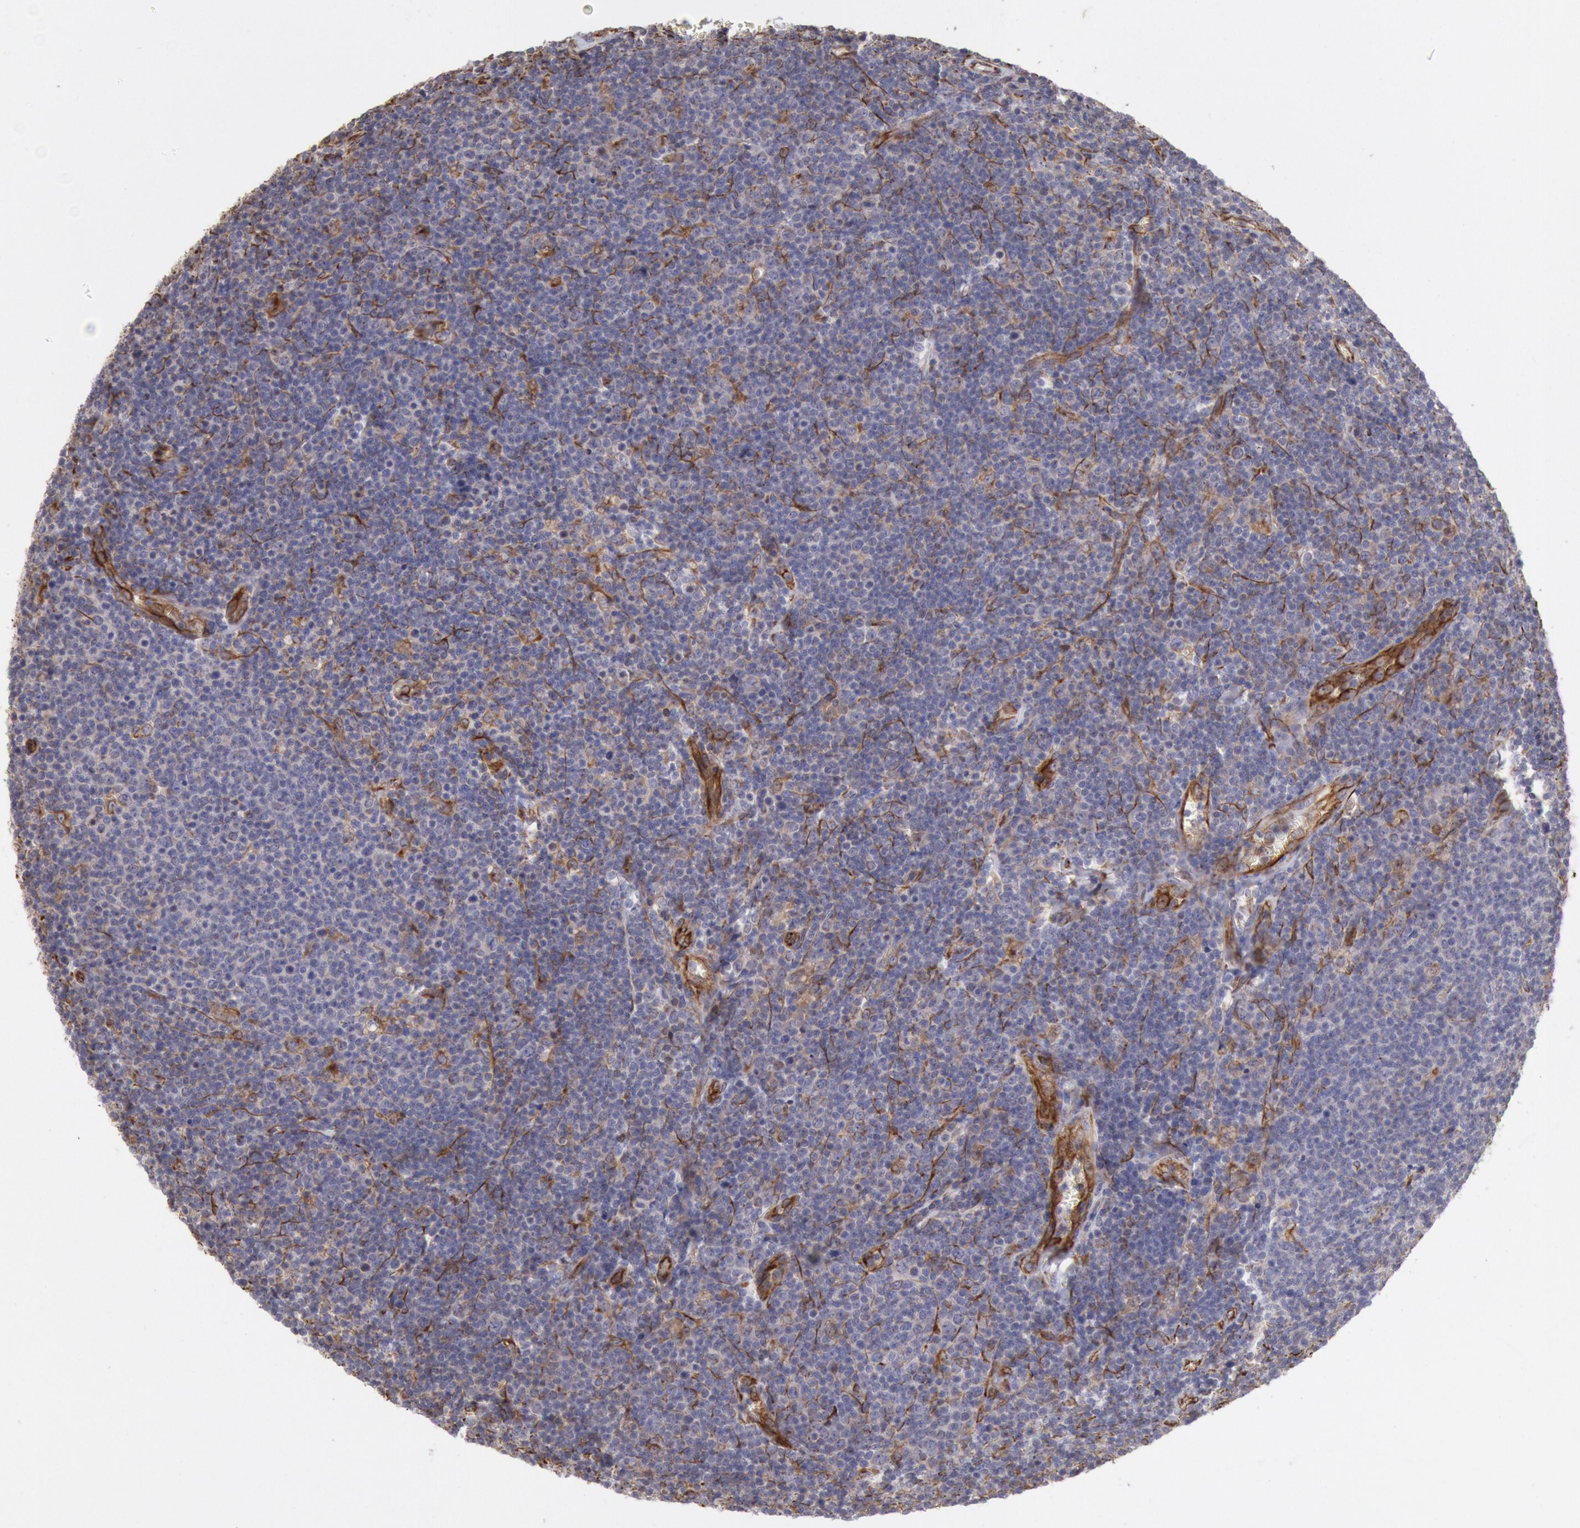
{"staining": {"intensity": "negative", "quantity": "none", "location": "none"}, "tissue": "lymphoma", "cell_type": "Tumor cells", "image_type": "cancer", "snomed": [{"axis": "morphology", "description": "Malignant lymphoma, non-Hodgkin's type, Low grade"}, {"axis": "topography", "description": "Lymph node"}], "caption": "This is an immunohistochemistry histopathology image of human lymphoma. There is no staining in tumor cells.", "gene": "RNF139", "patient": {"sex": "male", "age": 74}}